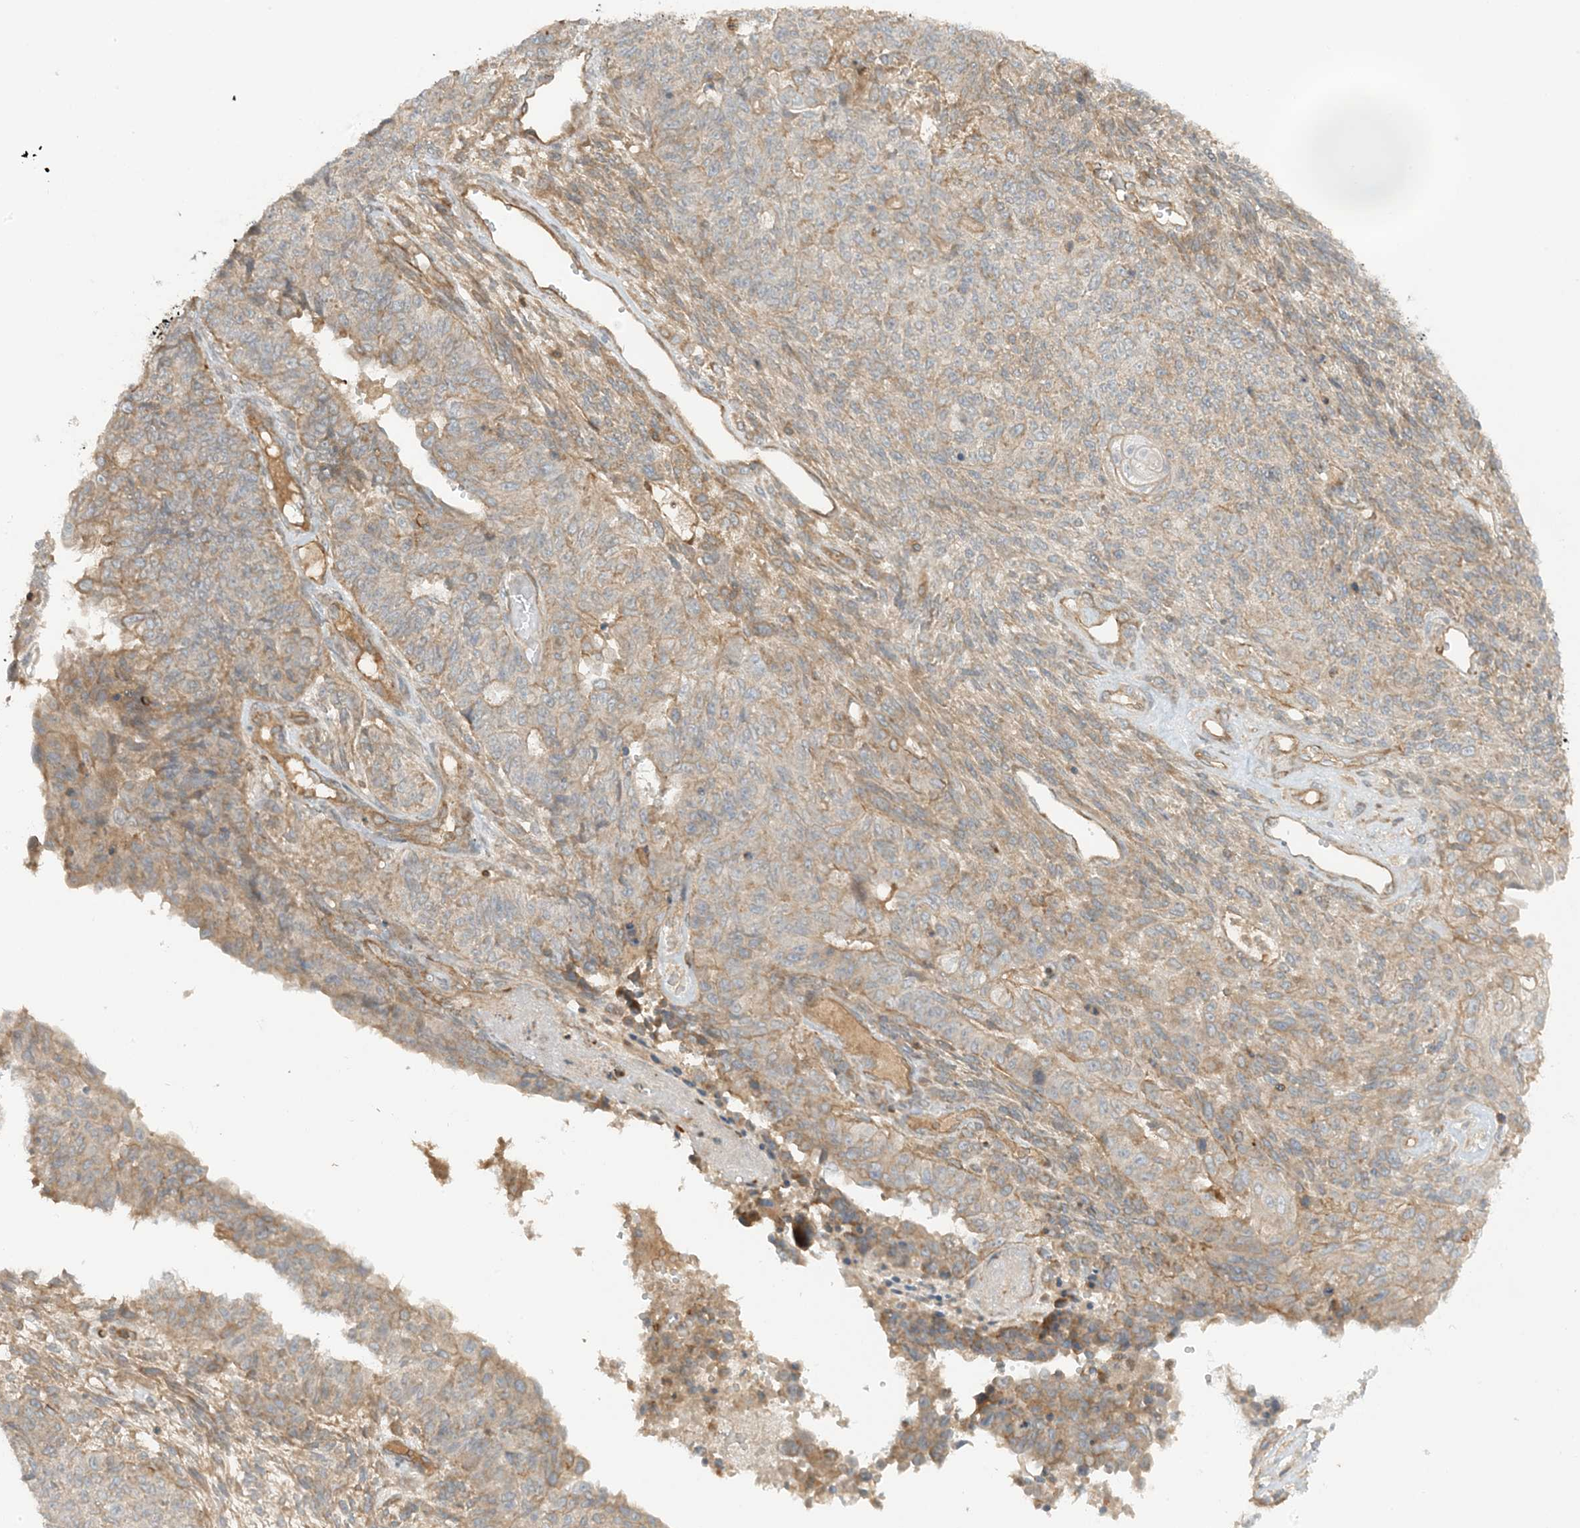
{"staining": {"intensity": "moderate", "quantity": "25%-75%", "location": "cytoplasmic/membranous"}, "tissue": "endometrial cancer", "cell_type": "Tumor cells", "image_type": "cancer", "snomed": [{"axis": "morphology", "description": "Adenocarcinoma, NOS"}, {"axis": "topography", "description": "Endometrium"}], "caption": "Tumor cells show moderate cytoplasmic/membranous staining in approximately 25%-75% of cells in endometrial cancer.", "gene": "SLC25A12", "patient": {"sex": "female", "age": 32}}